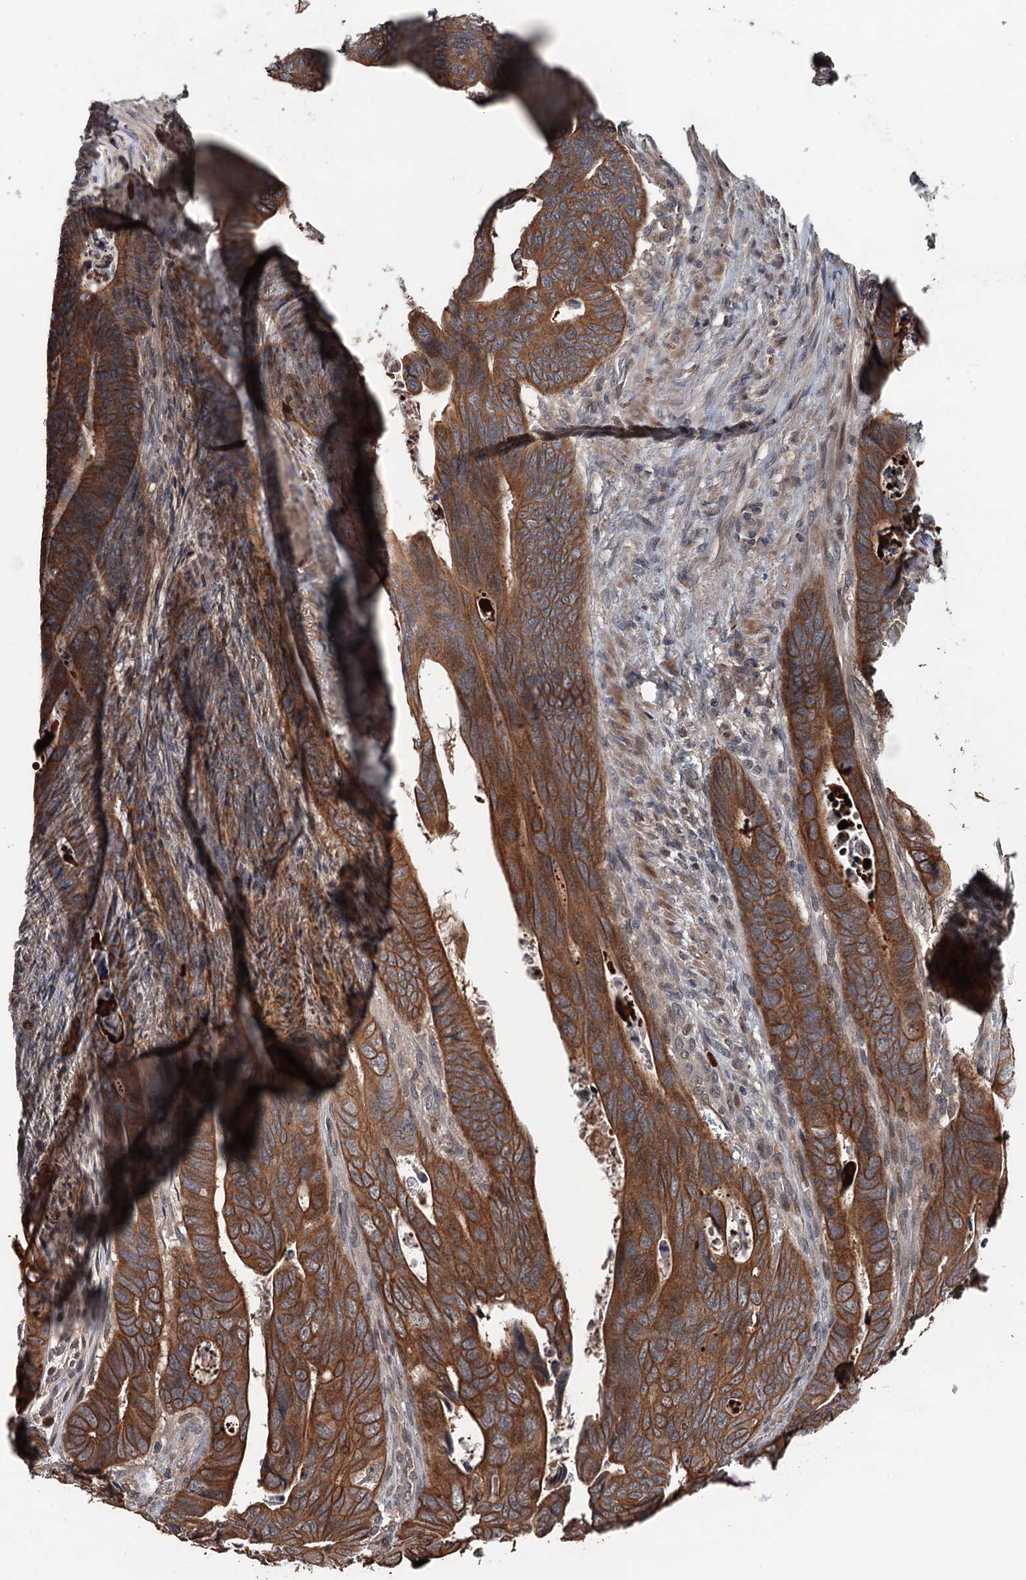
{"staining": {"intensity": "moderate", "quantity": ">75%", "location": "cytoplasmic/membranous"}, "tissue": "colorectal cancer", "cell_type": "Tumor cells", "image_type": "cancer", "snomed": [{"axis": "morphology", "description": "Adenocarcinoma, NOS"}, {"axis": "topography", "description": "Rectum"}], "caption": "DAB (3,3'-diaminobenzidine) immunohistochemical staining of human colorectal adenocarcinoma demonstrates moderate cytoplasmic/membranous protein staining in about >75% of tumor cells. Ihc stains the protein in brown and the nuclei are stained blue.", "gene": "ZNF438", "patient": {"sex": "female", "age": 78}}